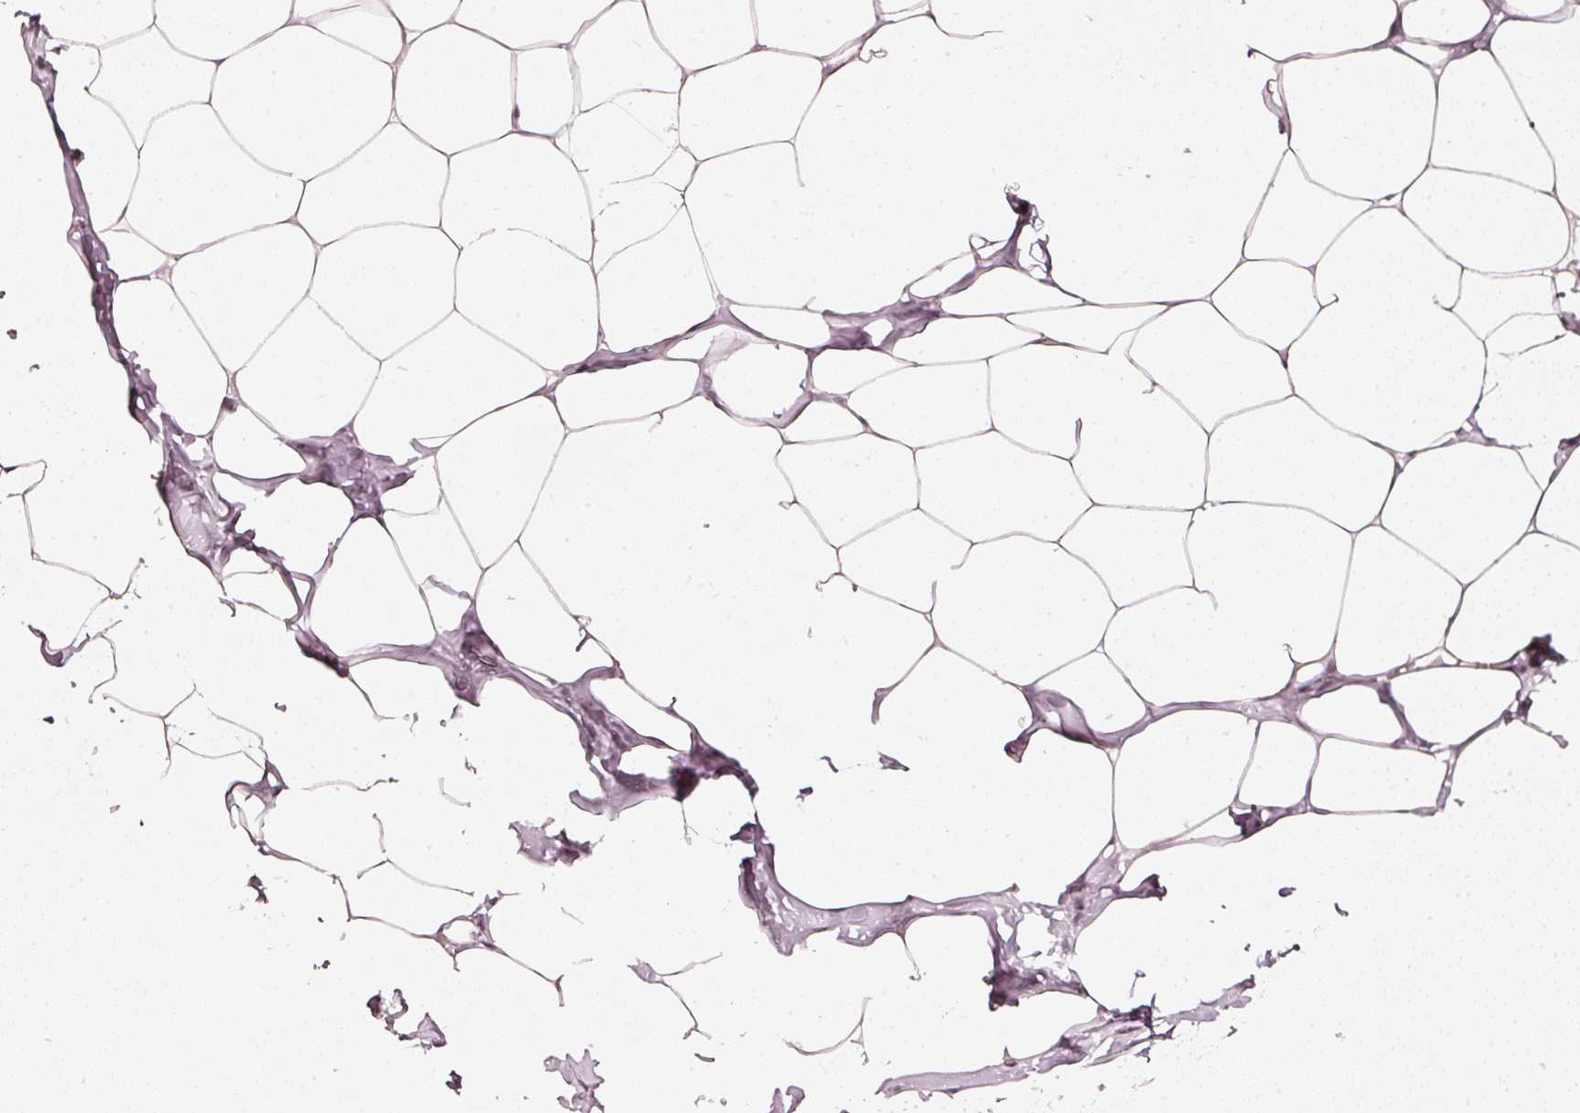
{"staining": {"intensity": "negative", "quantity": "none", "location": "none"}, "tissue": "breast", "cell_type": "Adipocytes", "image_type": "normal", "snomed": [{"axis": "morphology", "description": "Normal tissue, NOS"}, {"axis": "topography", "description": "Breast"}], "caption": "Human breast stained for a protein using immunohistochemistry exhibits no staining in adipocytes.", "gene": "CNP", "patient": {"sex": "female", "age": 27}}